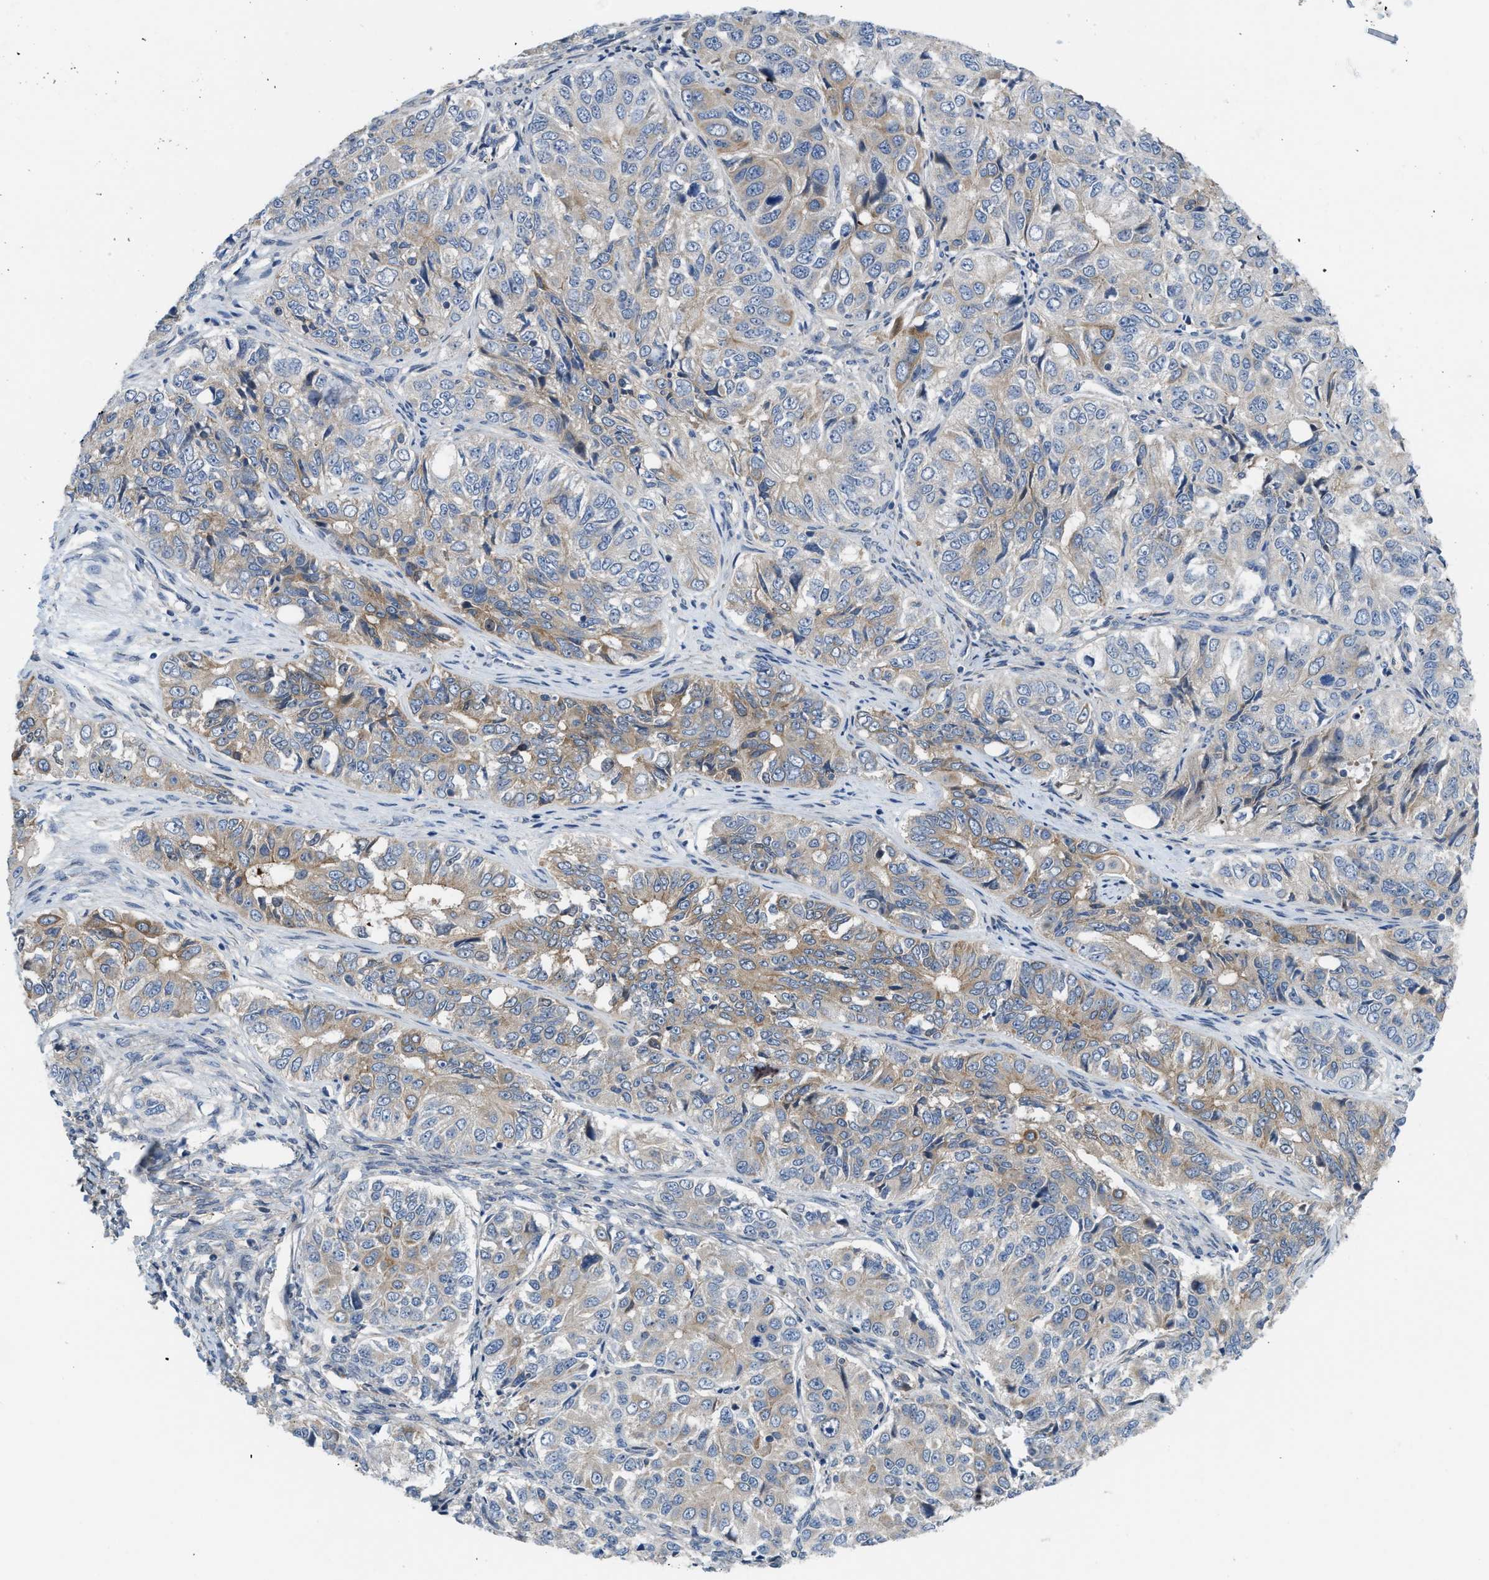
{"staining": {"intensity": "moderate", "quantity": "<25%", "location": "cytoplasmic/membranous"}, "tissue": "ovarian cancer", "cell_type": "Tumor cells", "image_type": "cancer", "snomed": [{"axis": "morphology", "description": "Carcinoma, endometroid"}, {"axis": "topography", "description": "Ovary"}], "caption": "Moderate cytoplasmic/membranous protein positivity is seen in about <25% of tumor cells in endometroid carcinoma (ovarian). (Stains: DAB (3,3'-diaminobenzidine) in brown, nuclei in blue, Microscopy: brightfield microscopy at high magnification).", "gene": "MYO18A", "patient": {"sex": "female", "age": 51}}